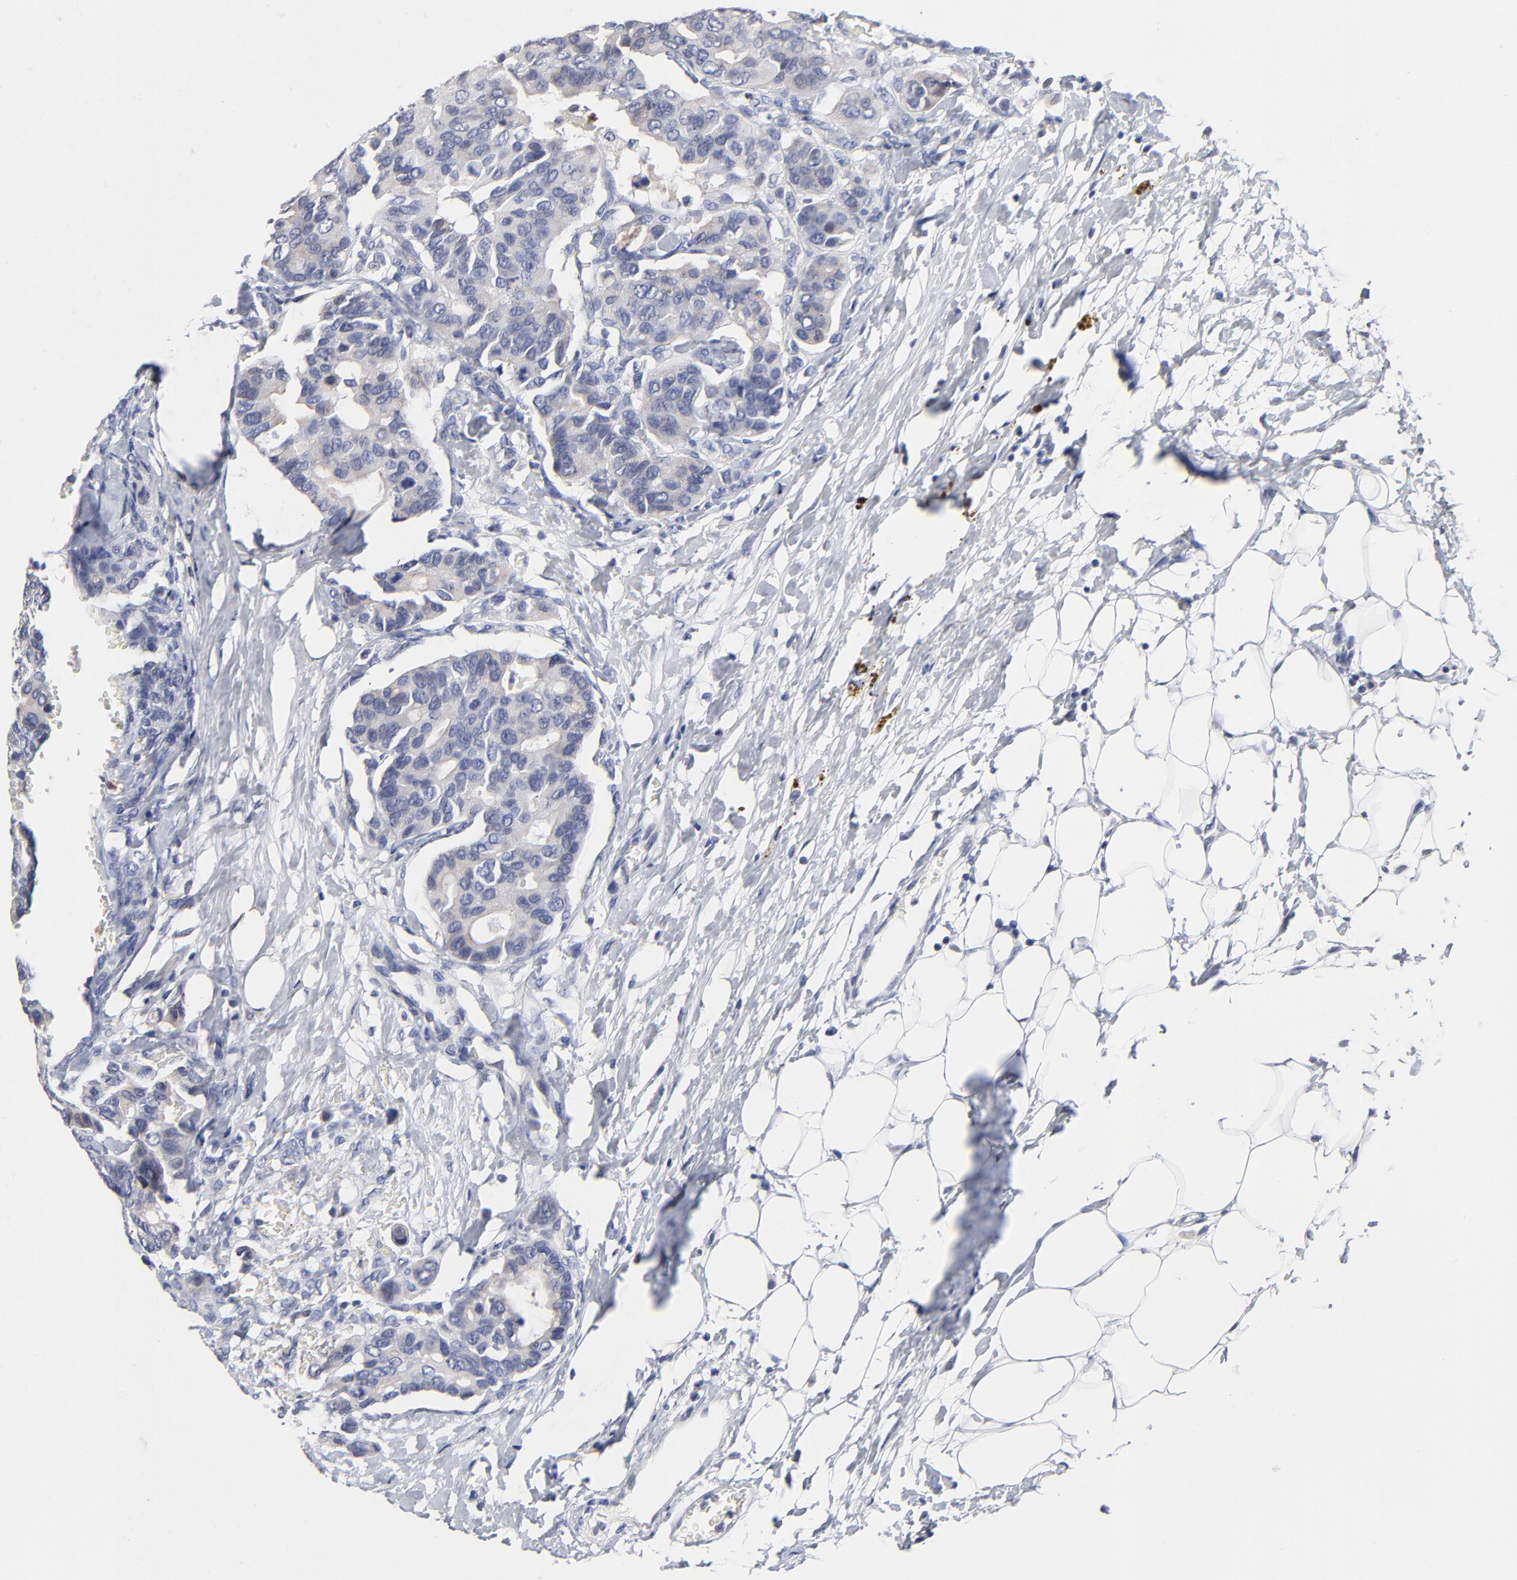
{"staining": {"intensity": "negative", "quantity": "none", "location": "none"}, "tissue": "breast cancer", "cell_type": "Tumor cells", "image_type": "cancer", "snomed": [{"axis": "morphology", "description": "Duct carcinoma"}, {"axis": "topography", "description": "Breast"}], "caption": "Breast infiltrating ductal carcinoma stained for a protein using IHC displays no expression tumor cells.", "gene": "CXADR", "patient": {"sex": "female", "age": 69}}